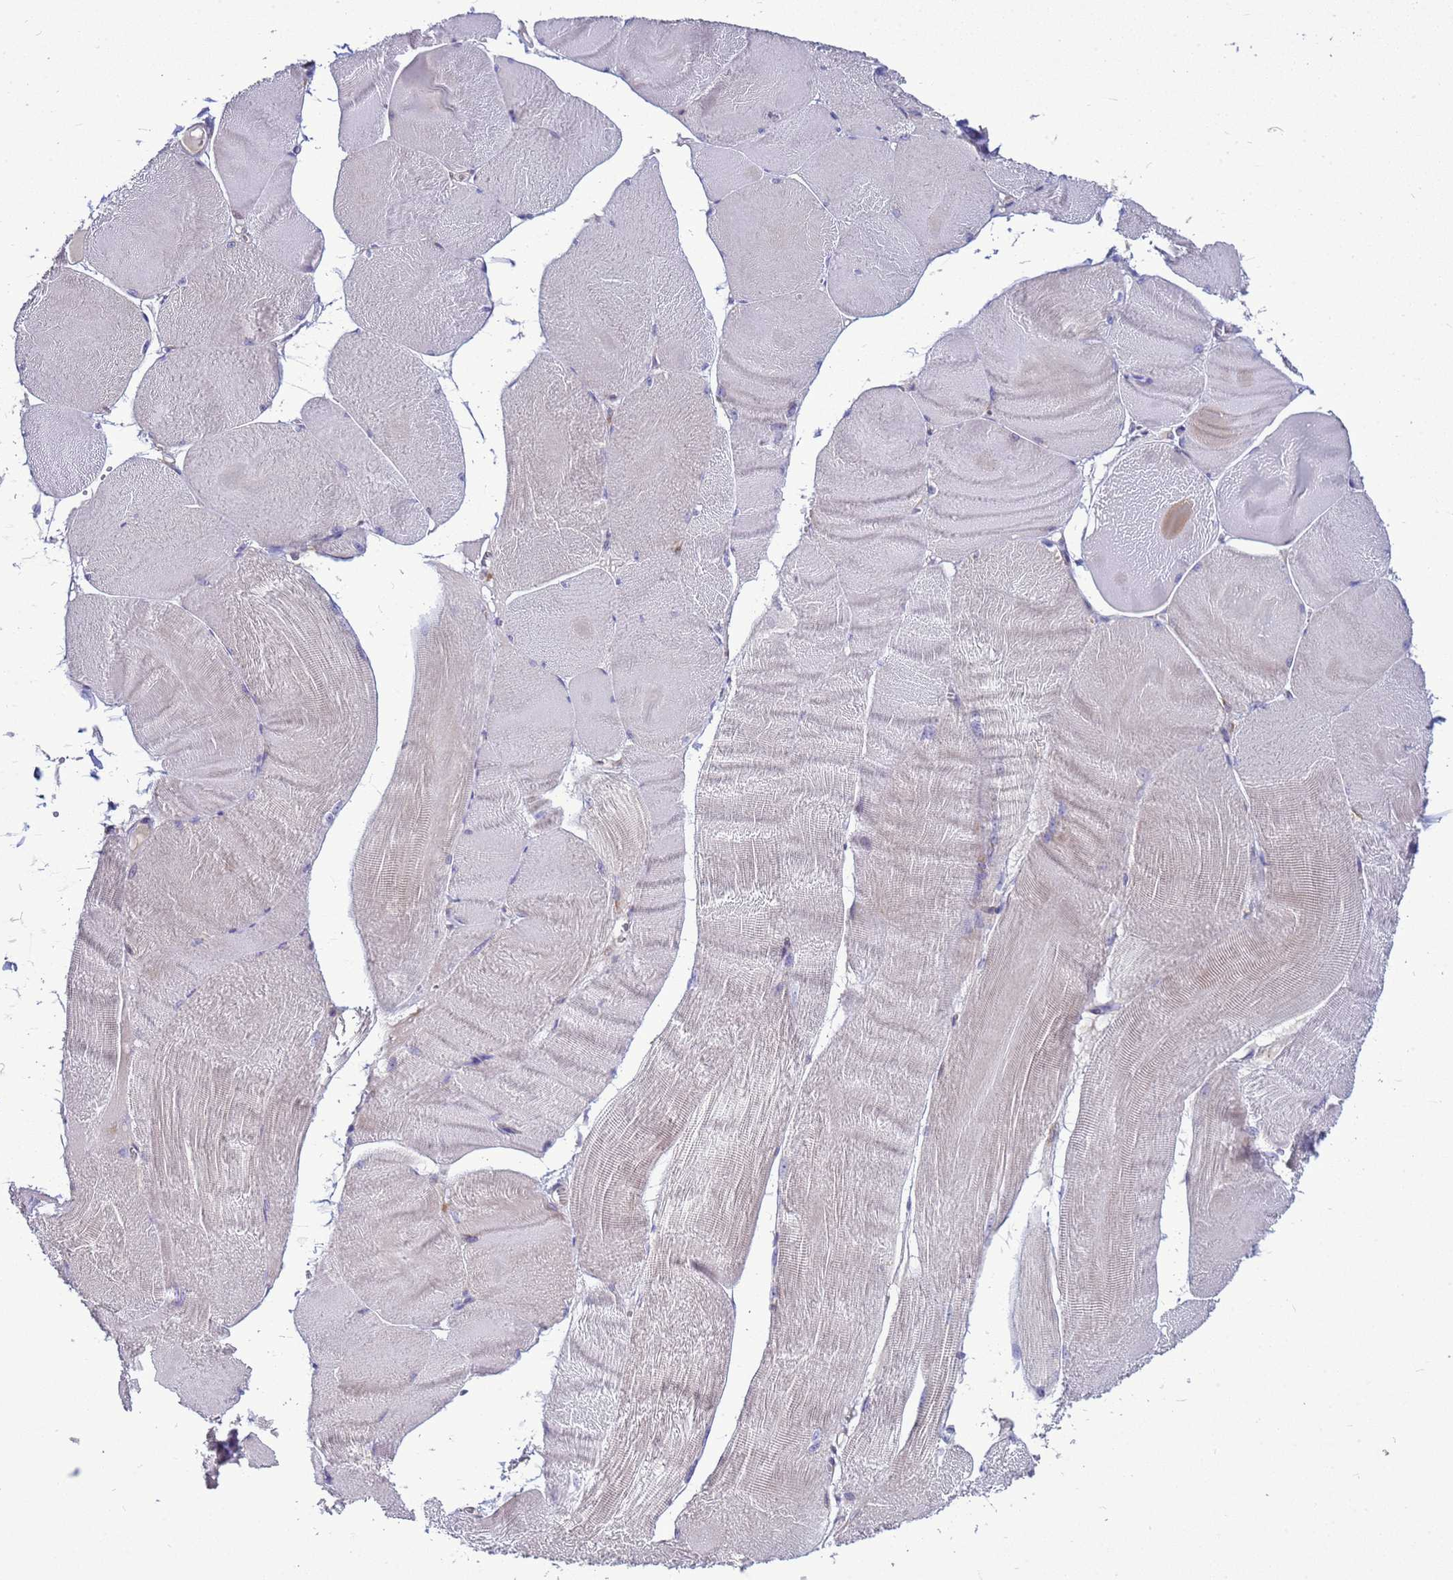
{"staining": {"intensity": "negative", "quantity": "none", "location": "none"}, "tissue": "skeletal muscle", "cell_type": "Myocytes", "image_type": "normal", "snomed": [{"axis": "morphology", "description": "Normal tissue, NOS"}, {"axis": "morphology", "description": "Basal cell carcinoma"}, {"axis": "topography", "description": "Skeletal muscle"}], "caption": "Image shows no protein expression in myocytes of normal skeletal muscle. The staining was performed using DAB to visualize the protein expression in brown, while the nuclei were stained in blue with hematoxylin (Magnification: 20x).", "gene": "MON1B", "patient": {"sex": "female", "age": 64}}